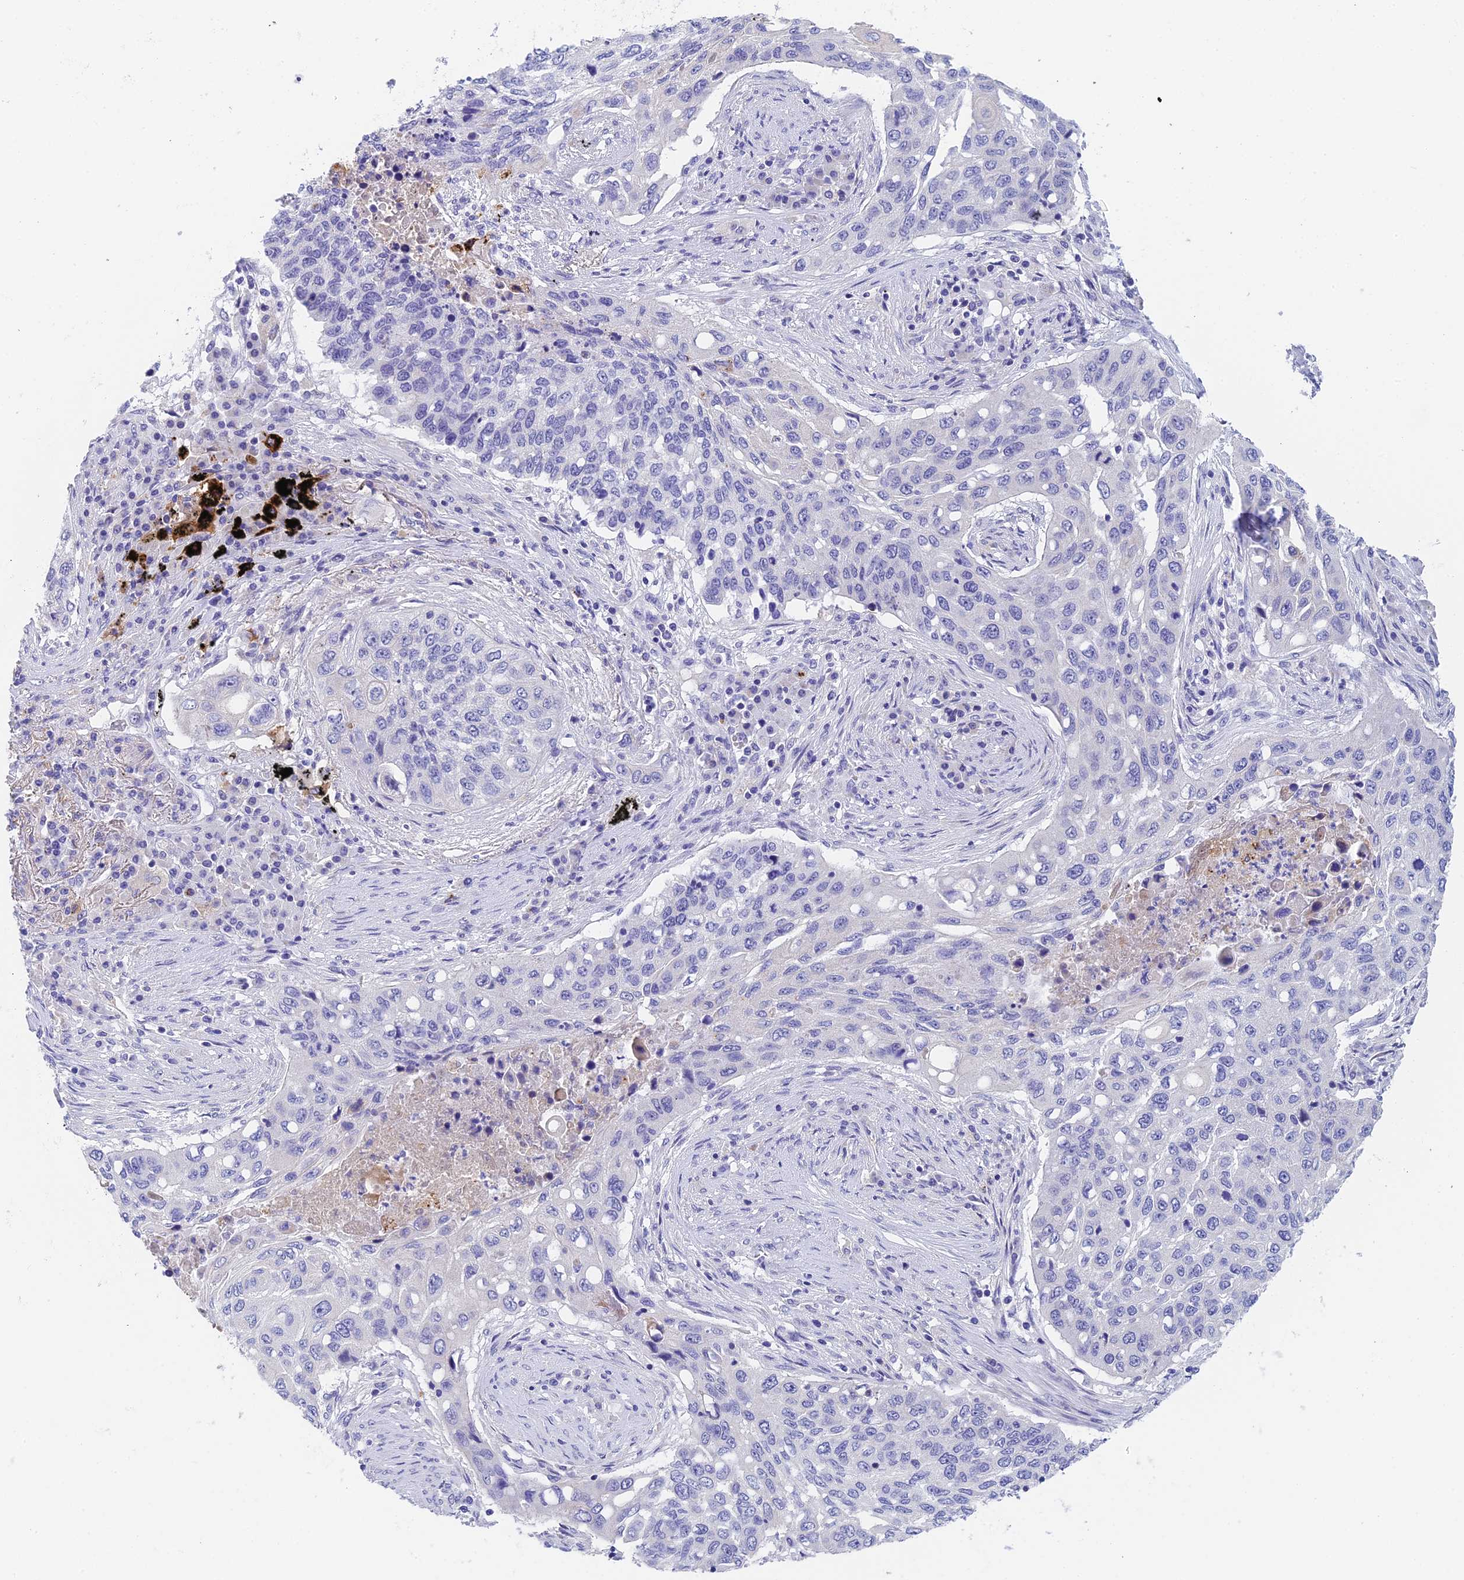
{"staining": {"intensity": "negative", "quantity": "none", "location": "none"}, "tissue": "lung cancer", "cell_type": "Tumor cells", "image_type": "cancer", "snomed": [{"axis": "morphology", "description": "Squamous cell carcinoma, NOS"}, {"axis": "topography", "description": "Lung"}], "caption": "Immunohistochemistry of lung squamous cell carcinoma demonstrates no expression in tumor cells.", "gene": "ADAMTS13", "patient": {"sex": "female", "age": 63}}